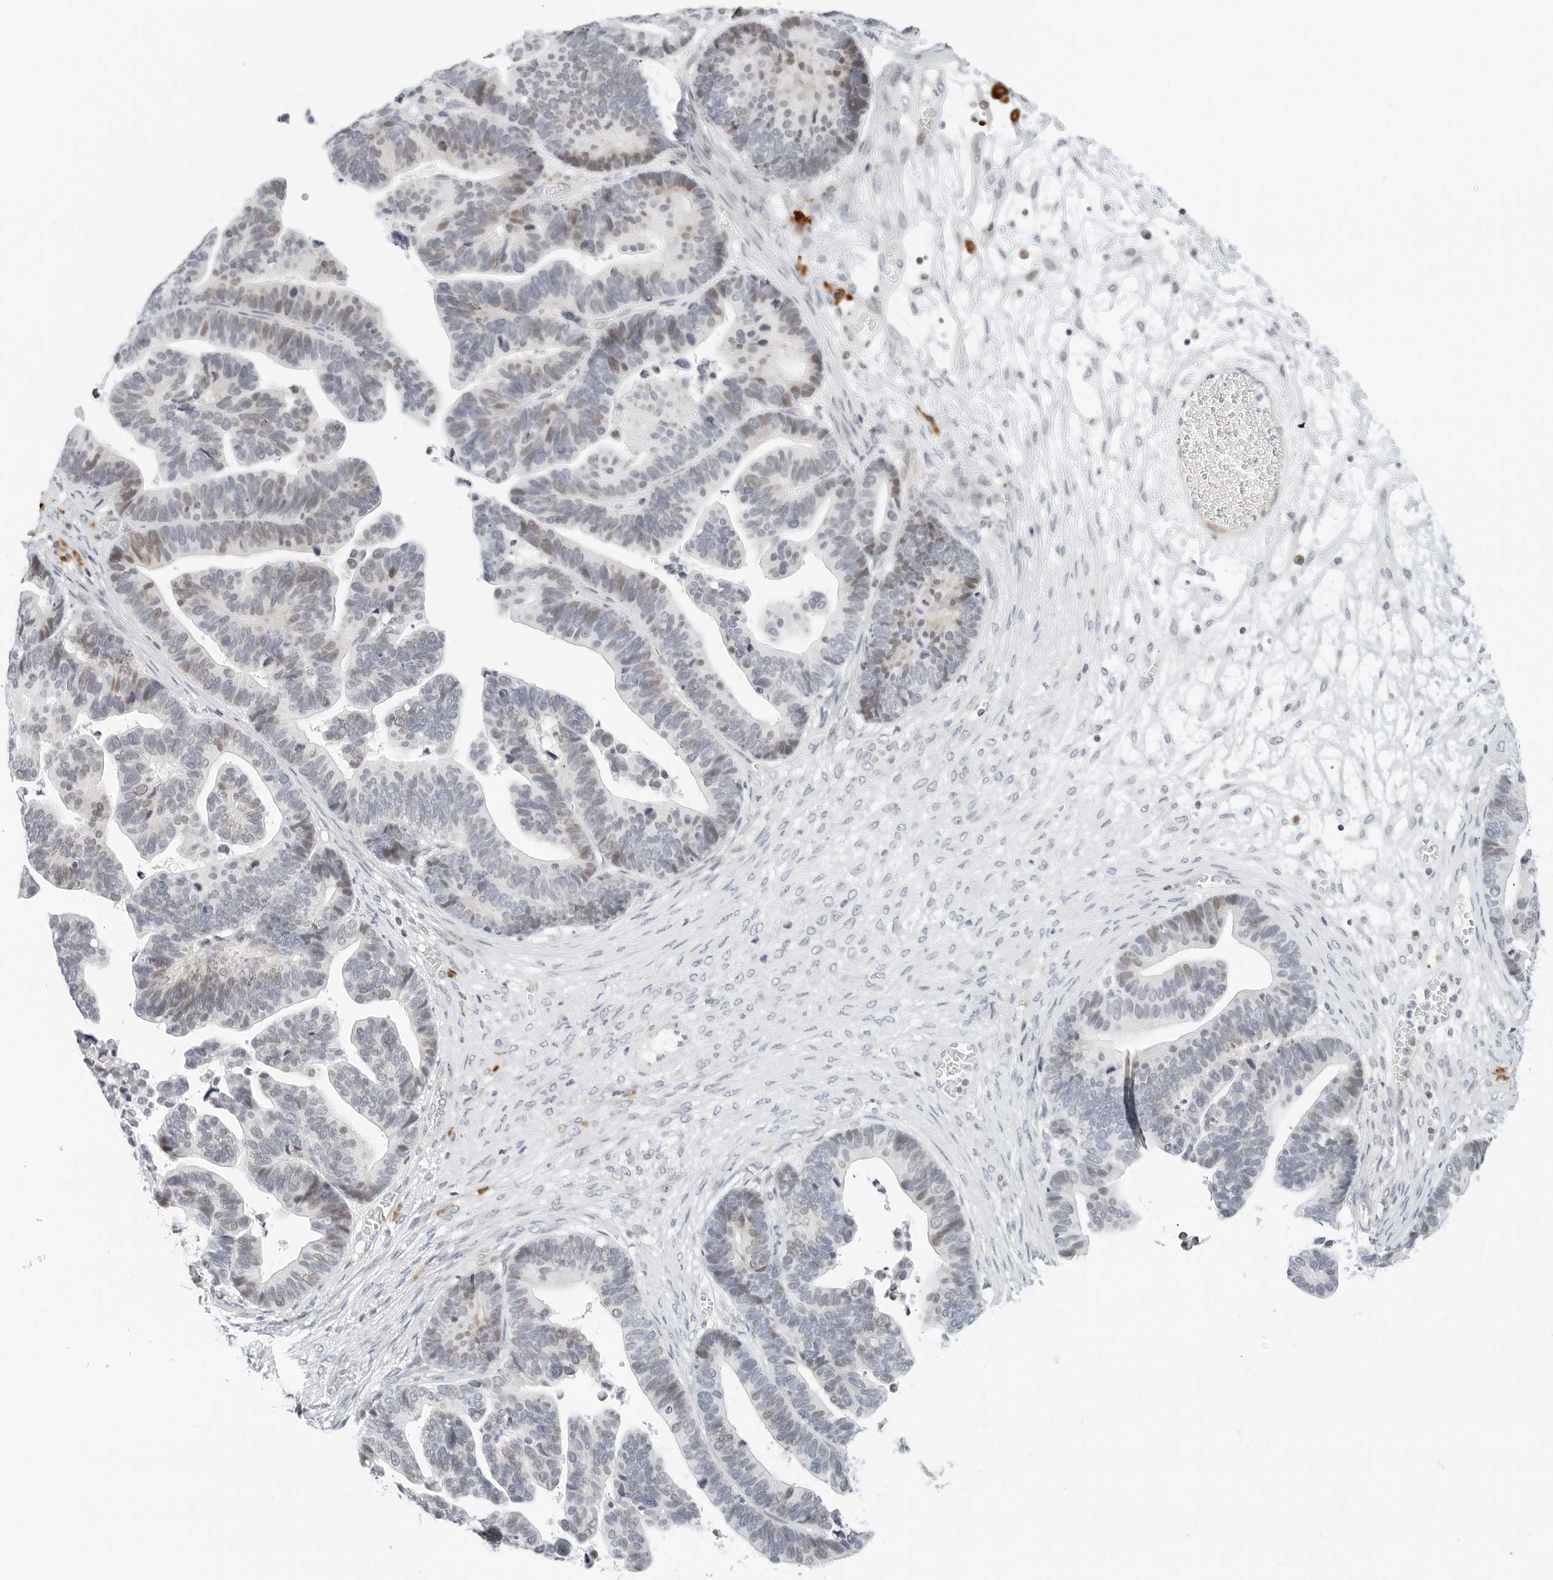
{"staining": {"intensity": "weak", "quantity": "<25%", "location": "nuclear"}, "tissue": "ovarian cancer", "cell_type": "Tumor cells", "image_type": "cancer", "snomed": [{"axis": "morphology", "description": "Cystadenocarcinoma, serous, NOS"}, {"axis": "topography", "description": "Ovary"}], "caption": "High magnification brightfield microscopy of serous cystadenocarcinoma (ovarian) stained with DAB (brown) and counterstained with hematoxylin (blue): tumor cells show no significant positivity.", "gene": "PARP10", "patient": {"sex": "female", "age": 56}}